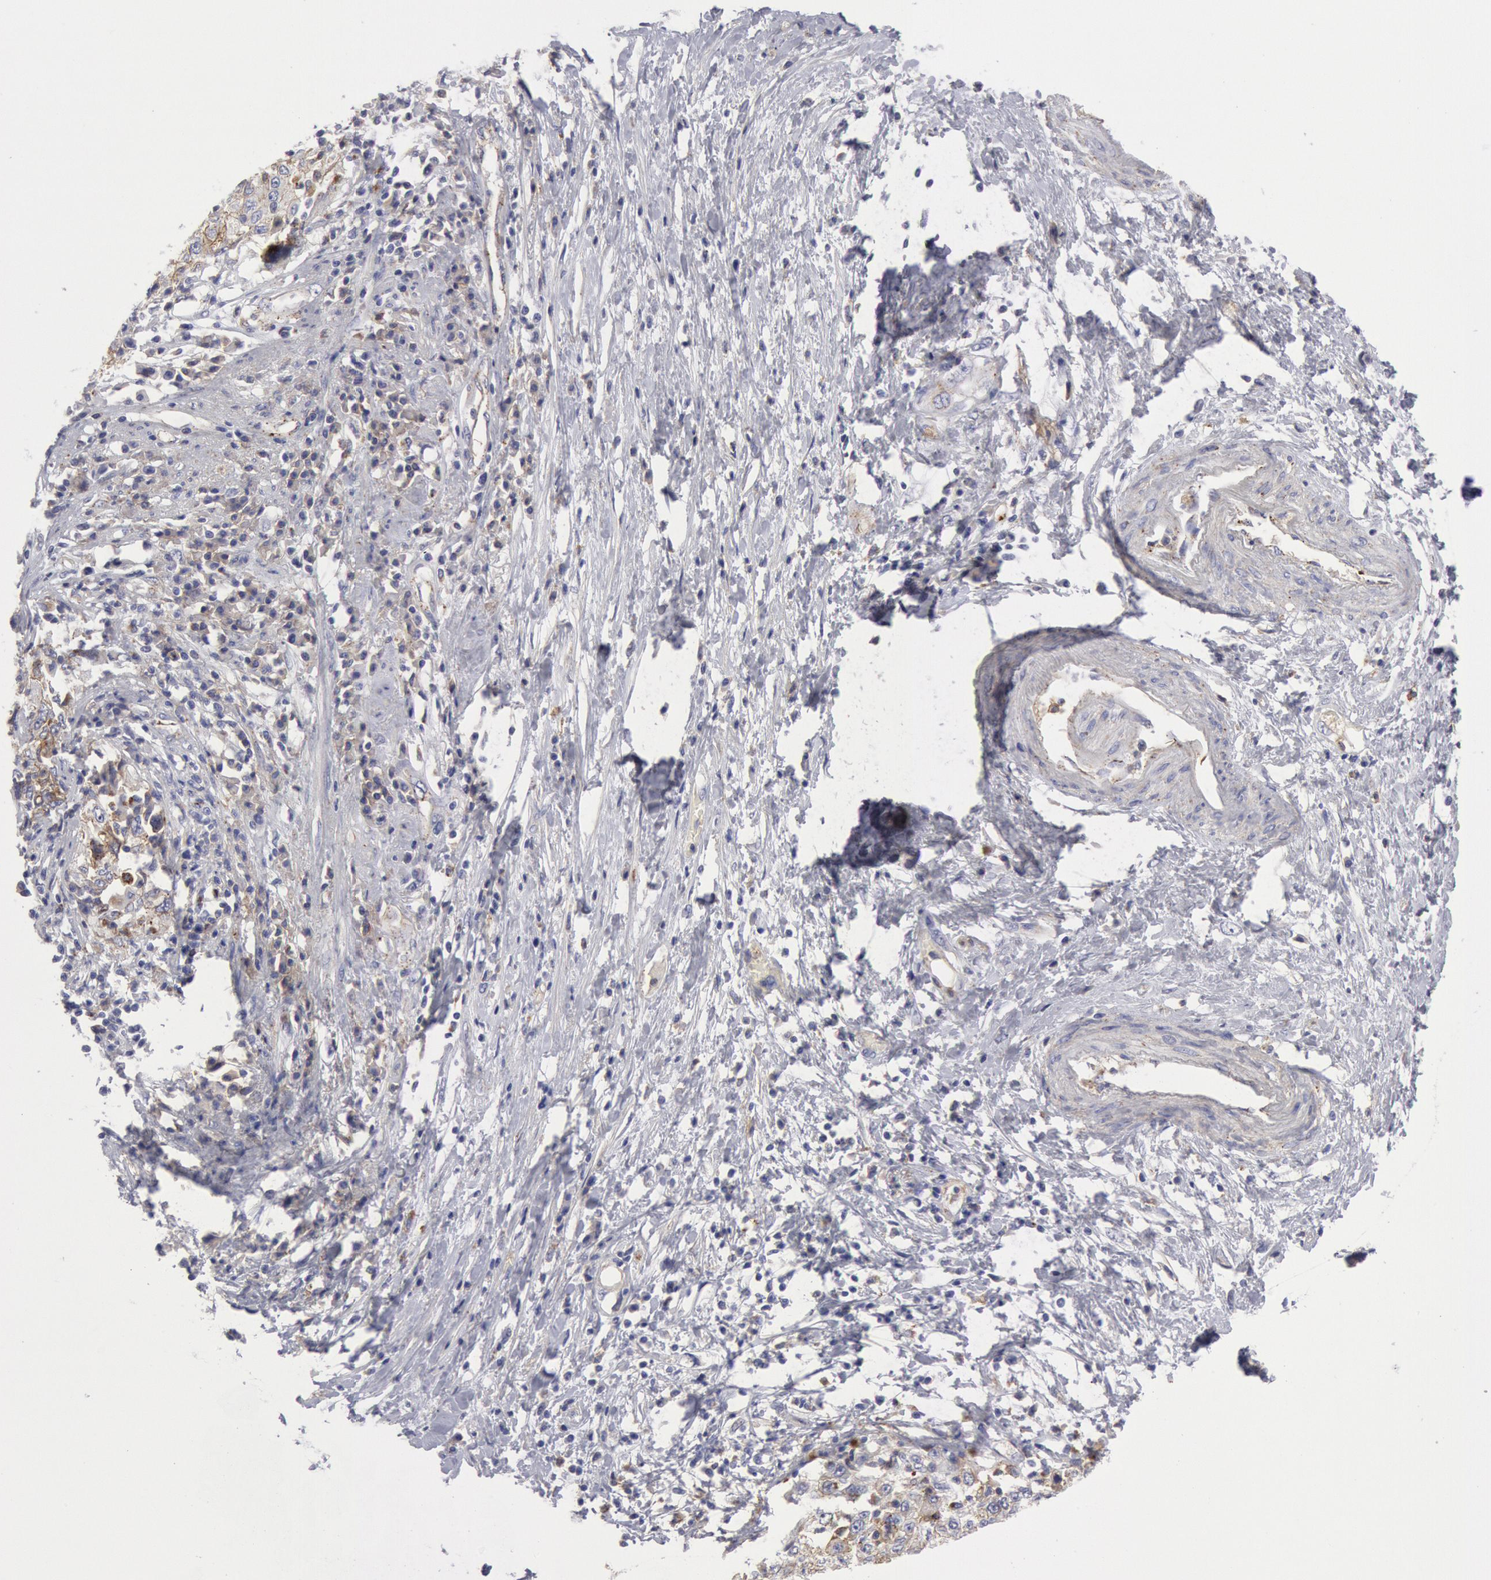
{"staining": {"intensity": "weak", "quantity": "<25%", "location": "cytoplasmic/membranous"}, "tissue": "cervical cancer", "cell_type": "Tumor cells", "image_type": "cancer", "snomed": [{"axis": "morphology", "description": "Squamous cell carcinoma, NOS"}, {"axis": "topography", "description": "Cervix"}], "caption": "Cervical cancer was stained to show a protein in brown. There is no significant expression in tumor cells.", "gene": "FLOT1", "patient": {"sex": "female", "age": 57}}